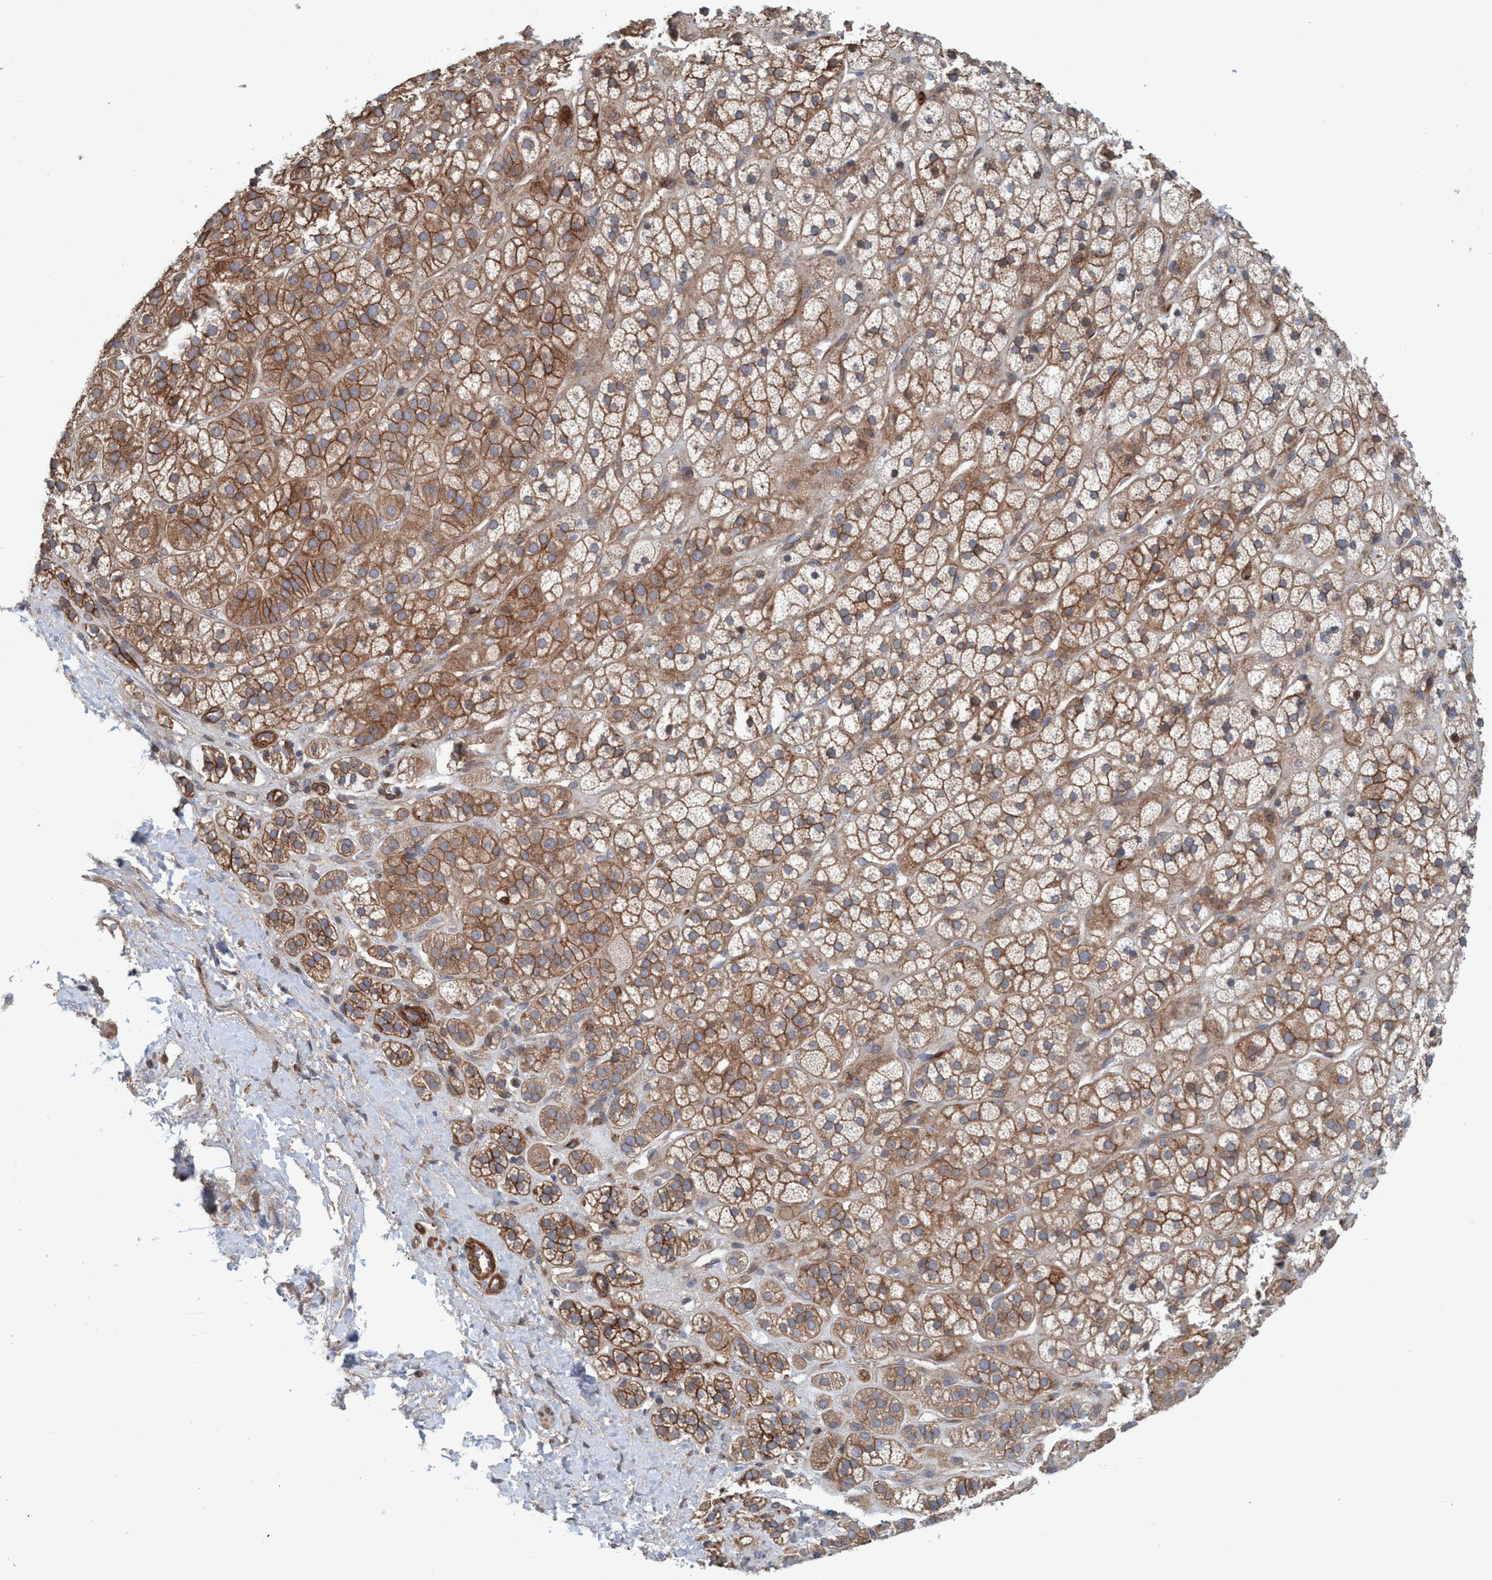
{"staining": {"intensity": "strong", "quantity": ">75%", "location": "cytoplasmic/membranous"}, "tissue": "adrenal gland", "cell_type": "Glandular cells", "image_type": "normal", "snomed": [{"axis": "morphology", "description": "Normal tissue, NOS"}, {"axis": "topography", "description": "Adrenal gland"}], "caption": "Glandular cells exhibit high levels of strong cytoplasmic/membranous expression in approximately >75% of cells in unremarkable adrenal gland.", "gene": "SPECC1", "patient": {"sex": "male", "age": 56}}